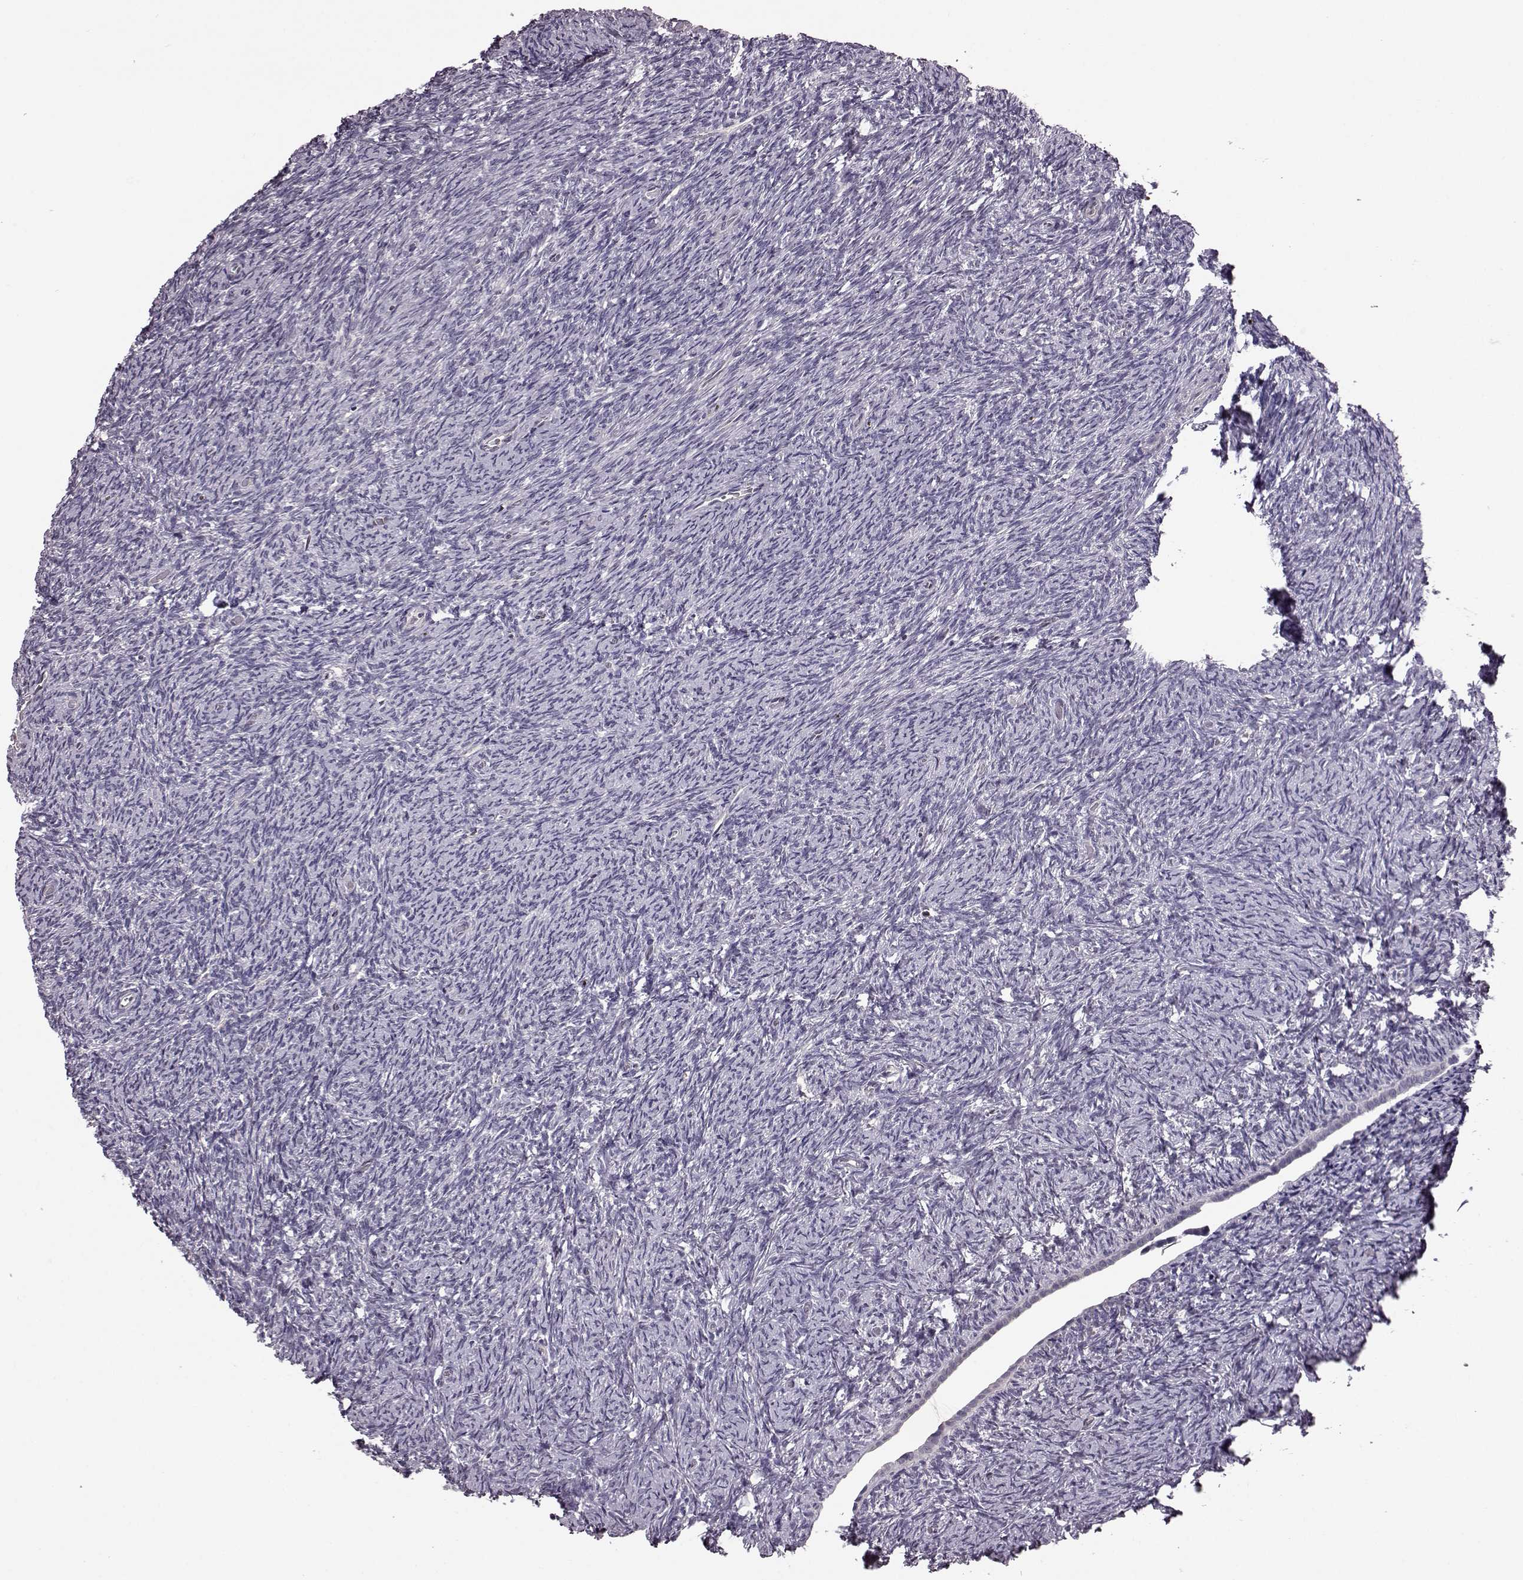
{"staining": {"intensity": "negative", "quantity": "none", "location": "none"}, "tissue": "ovary", "cell_type": "Ovarian stroma cells", "image_type": "normal", "snomed": [{"axis": "morphology", "description": "Normal tissue, NOS"}, {"axis": "topography", "description": "Ovary"}], "caption": "A histopathology image of ovary stained for a protein shows no brown staining in ovarian stroma cells. (DAB (3,3'-diaminobenzidine) immunohistochemistry, high magnification).", "gene": "CDC42SE1", "patient": {"sex": "female", "age": 39}}